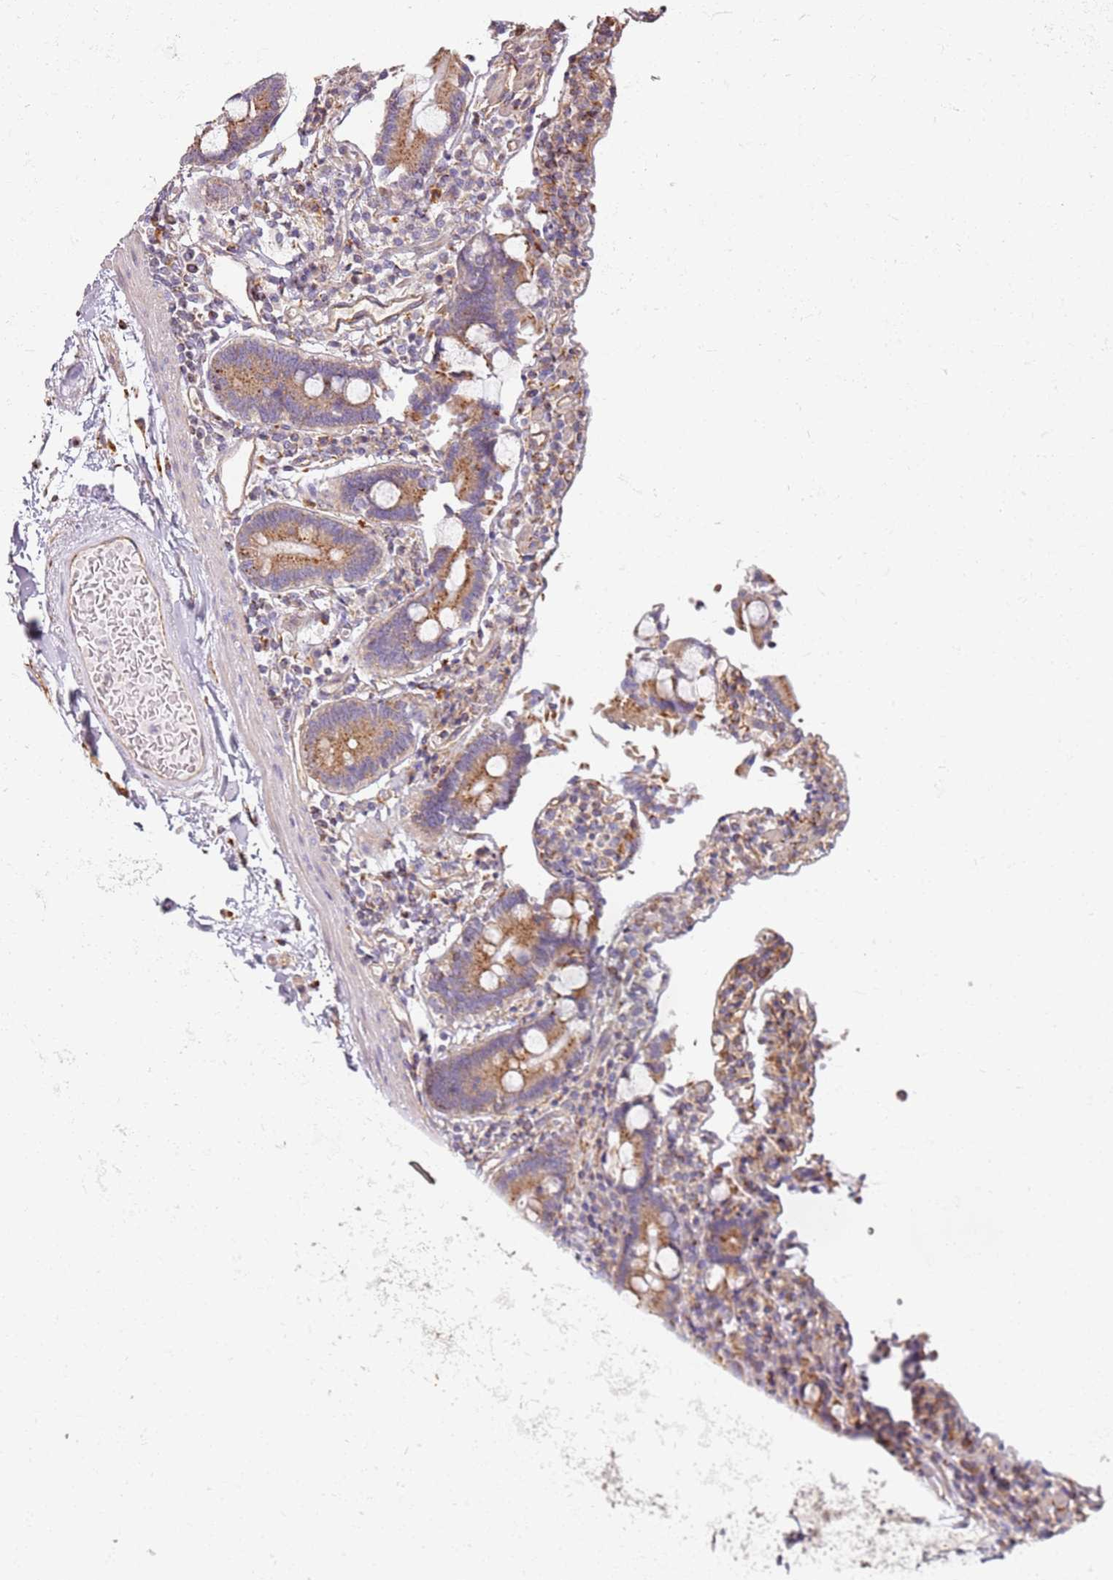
{"staining": {"intensity": "moderate", "quantity": ">75%", "location": "cytoplasmic/membranous"}, "tissue": "duodenum", "cell_type": "Glandular cells", "image_type": "normal", "snomed": [{"axis": "morphology", "description": "Normal tissue, NOS"}, {"axis": "topography", "description": "Duodenum"}], "caption": "Glandular cells display medium levels of moderate cytoplasmic/membranous positivity in approximately >75% of cells in unremarkable duodenum. Immunohistochemistry stains the protein in brown and the nuclei are stained blue.", "gene": "PROKR2", "patient": {"sex": "male", "age": 55}}